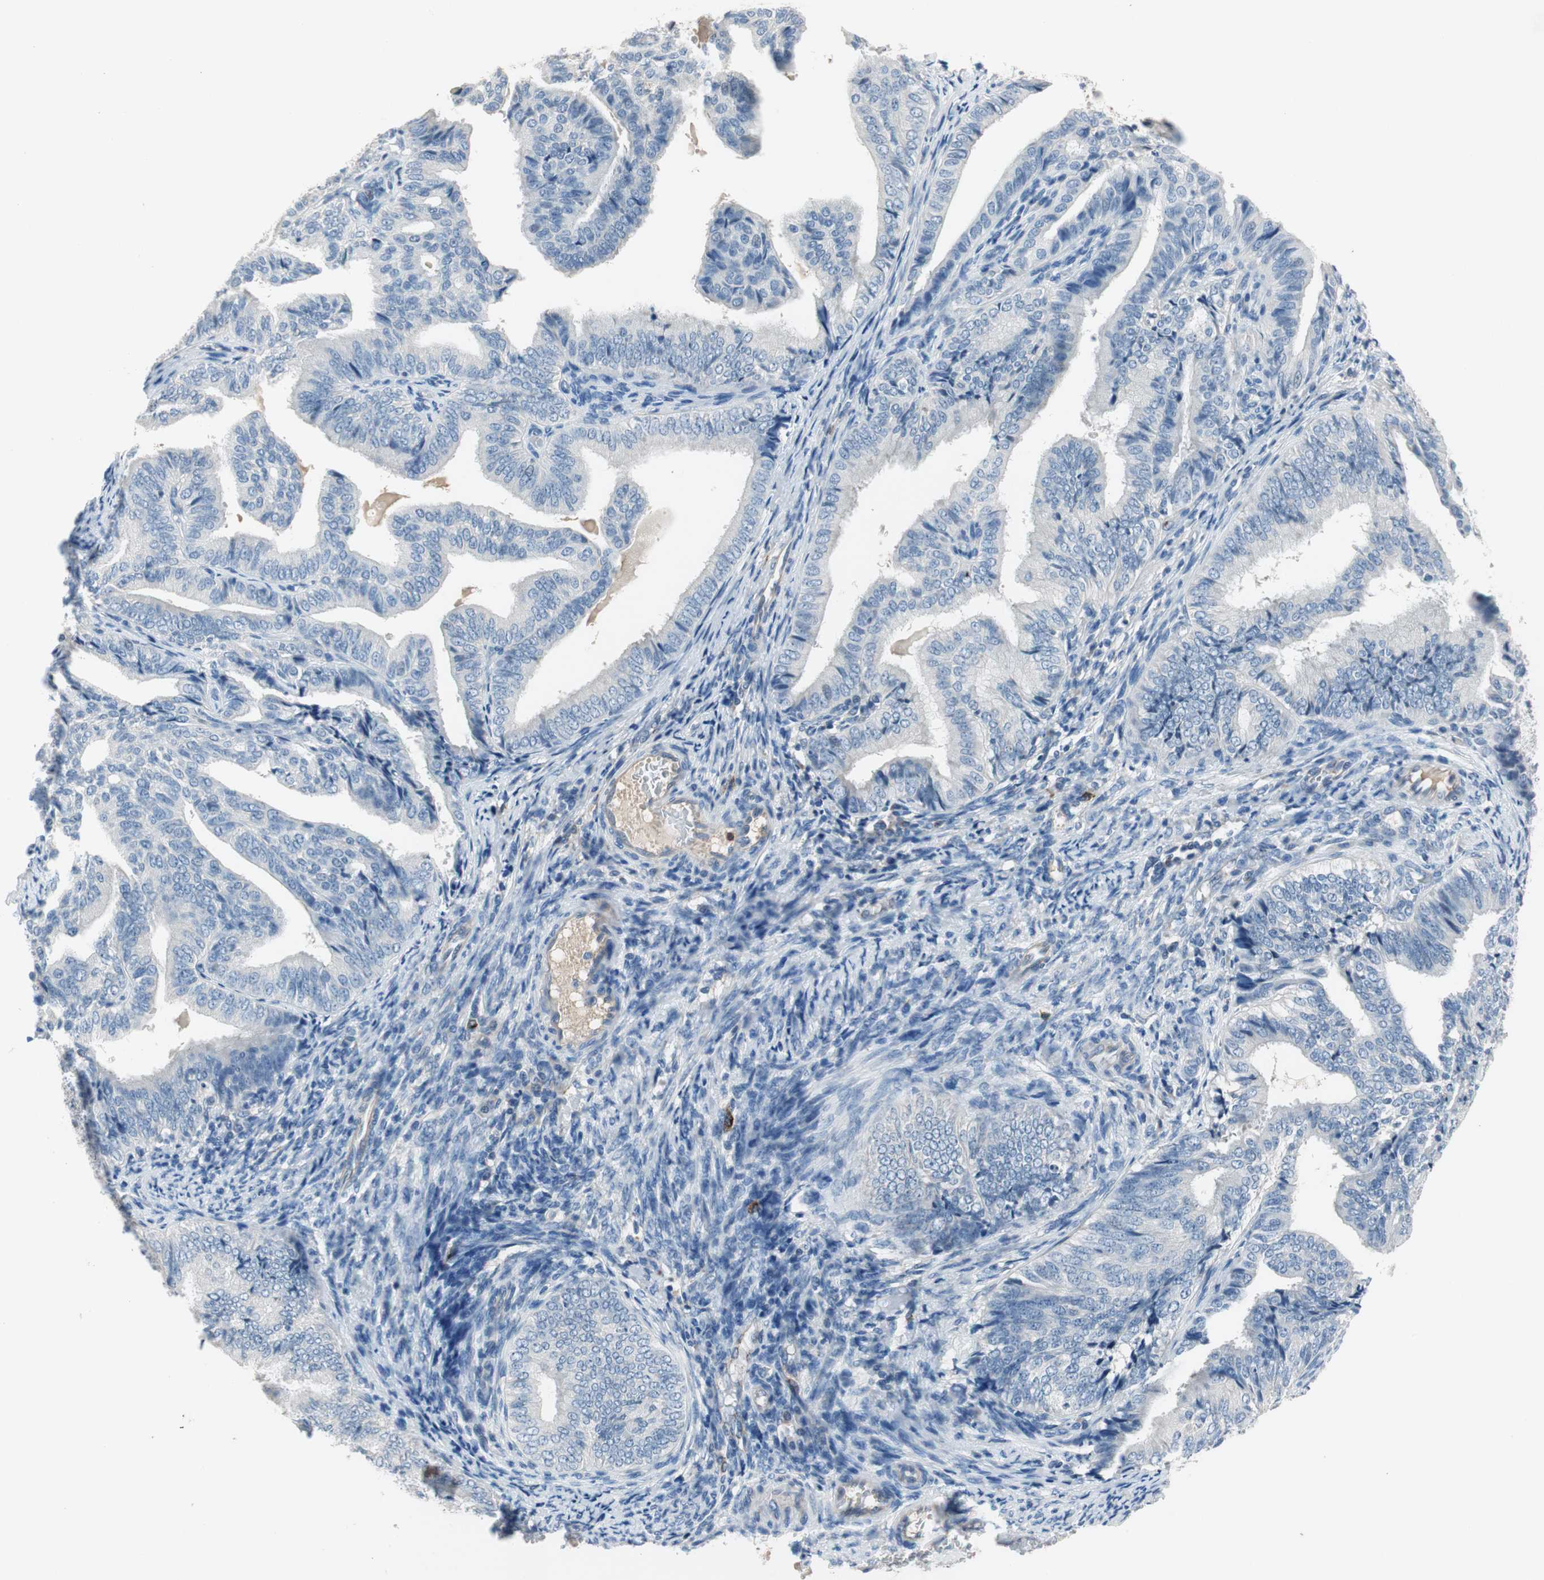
{"staining": {"intensity": "negative", "quantity": "none", "location": "none"}, "tissue": "endometrial cancer", "cell_type": "Tumor cells", "image_type": "cancer", "snomed": [{"axis": "morphology", "description": "Adenocarcinoma, NOS"}, {"axis": "topography", "description": "Endometrium"}], "caption": "Tumor cells are negative for brown protein staining in endometrial cancer.", "gene": "CPA3", "patient": {"sex": "female", "age": 58}}